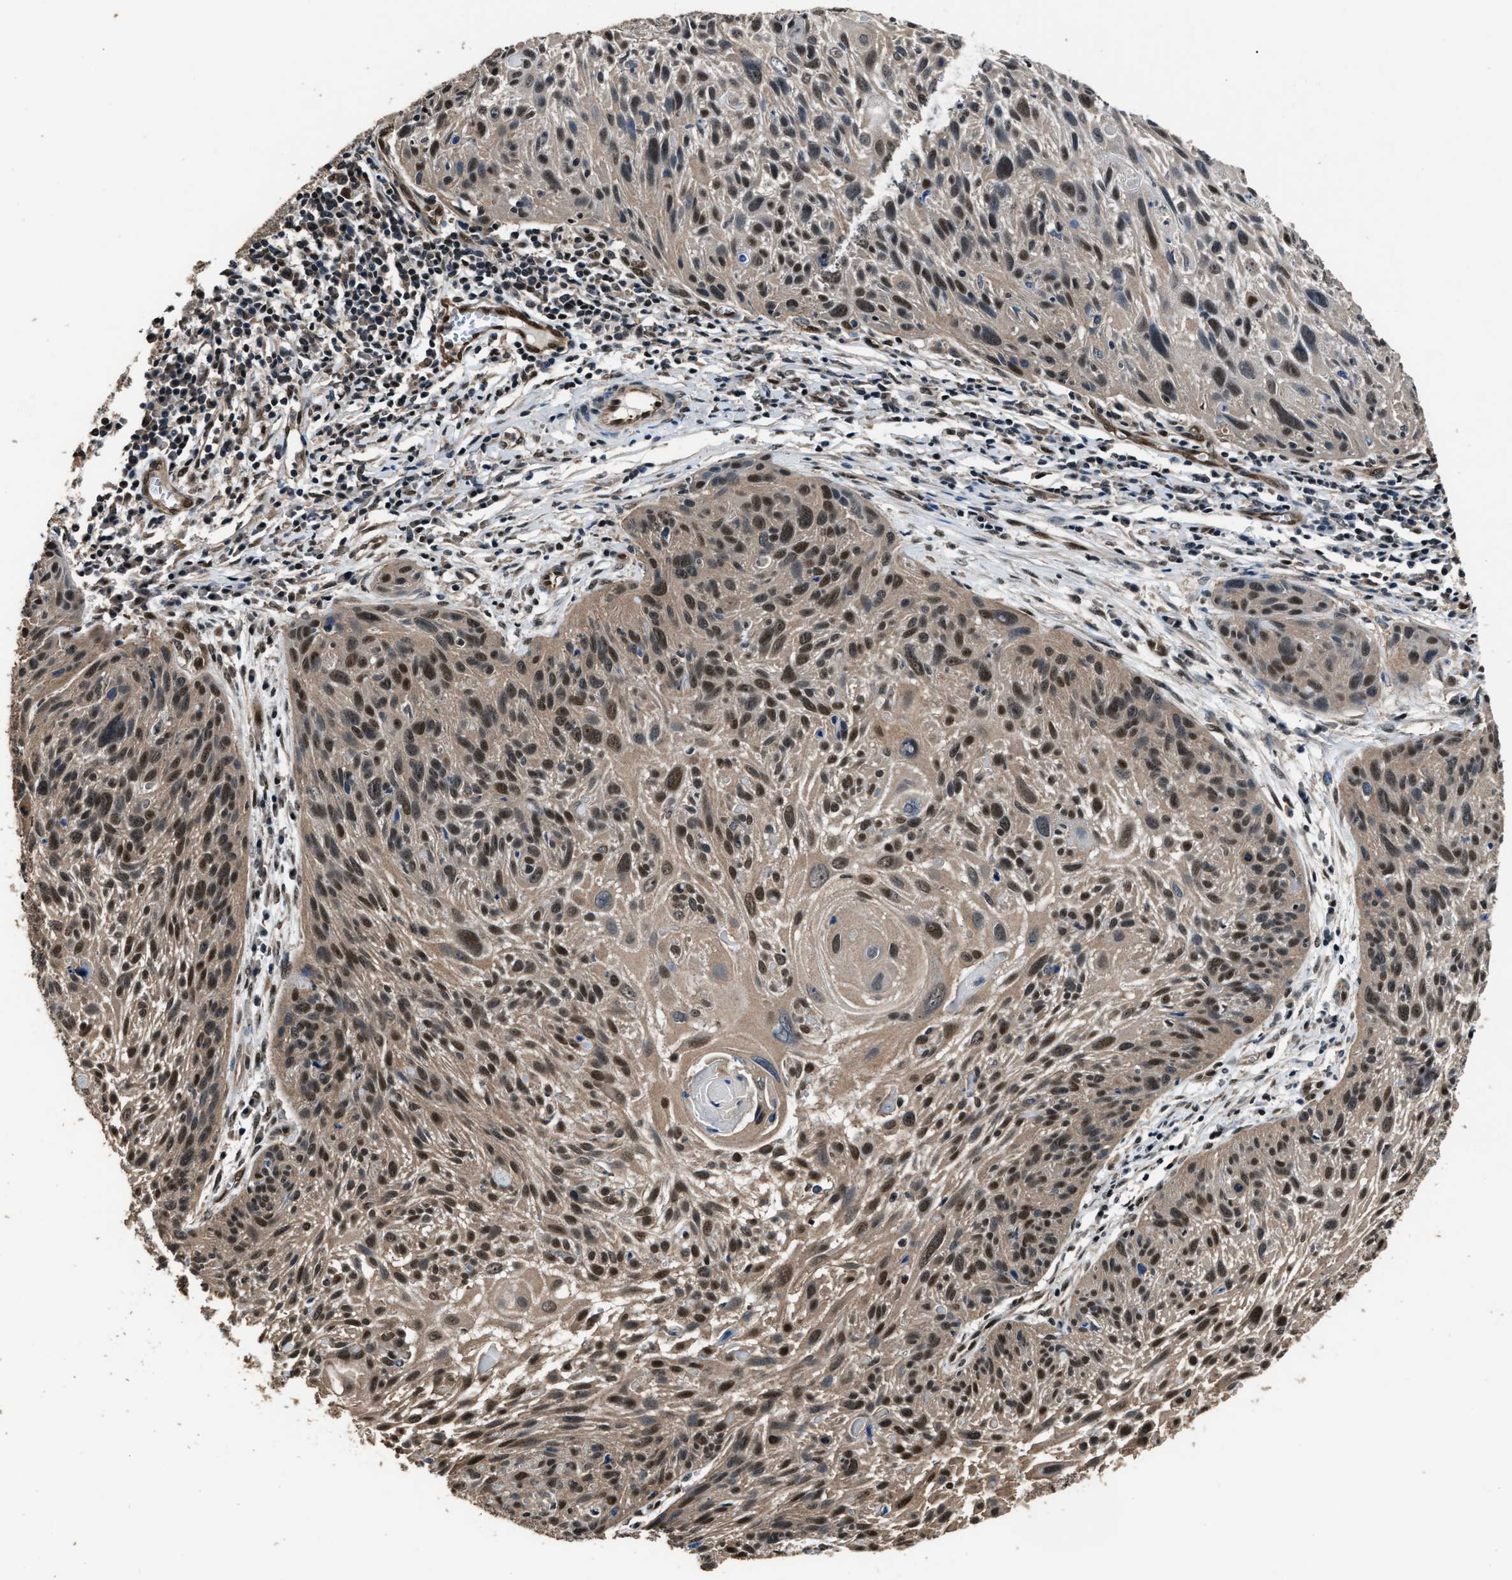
{"staining": {"intensity": "moderate", "quantity": ">75%", "location": "cytoplasmic/membranous,nuclear"}, "tissue": "cervical cancer", "cell_type": "Tumor cells", "image_type": "cancer", "snomed": [{"axis": "morphology", "description": "Squamous cell carcinoma, NOS"}, {"axis": "topography", "description": "Cervix"}], "caption": "Immunohistochemistry micrograph of neoplastic tissue: cervical cancer stained using immunohistochemistry shows medium levels of moderate protein expression localized specifically in the cytoplasmic/membranous and nuclear of tumor cells, appearing as a cytoplasmic/membranous and nuclear brown color.", "gene": "DFFA", "patient": {"sex": "female", "age": 51}}